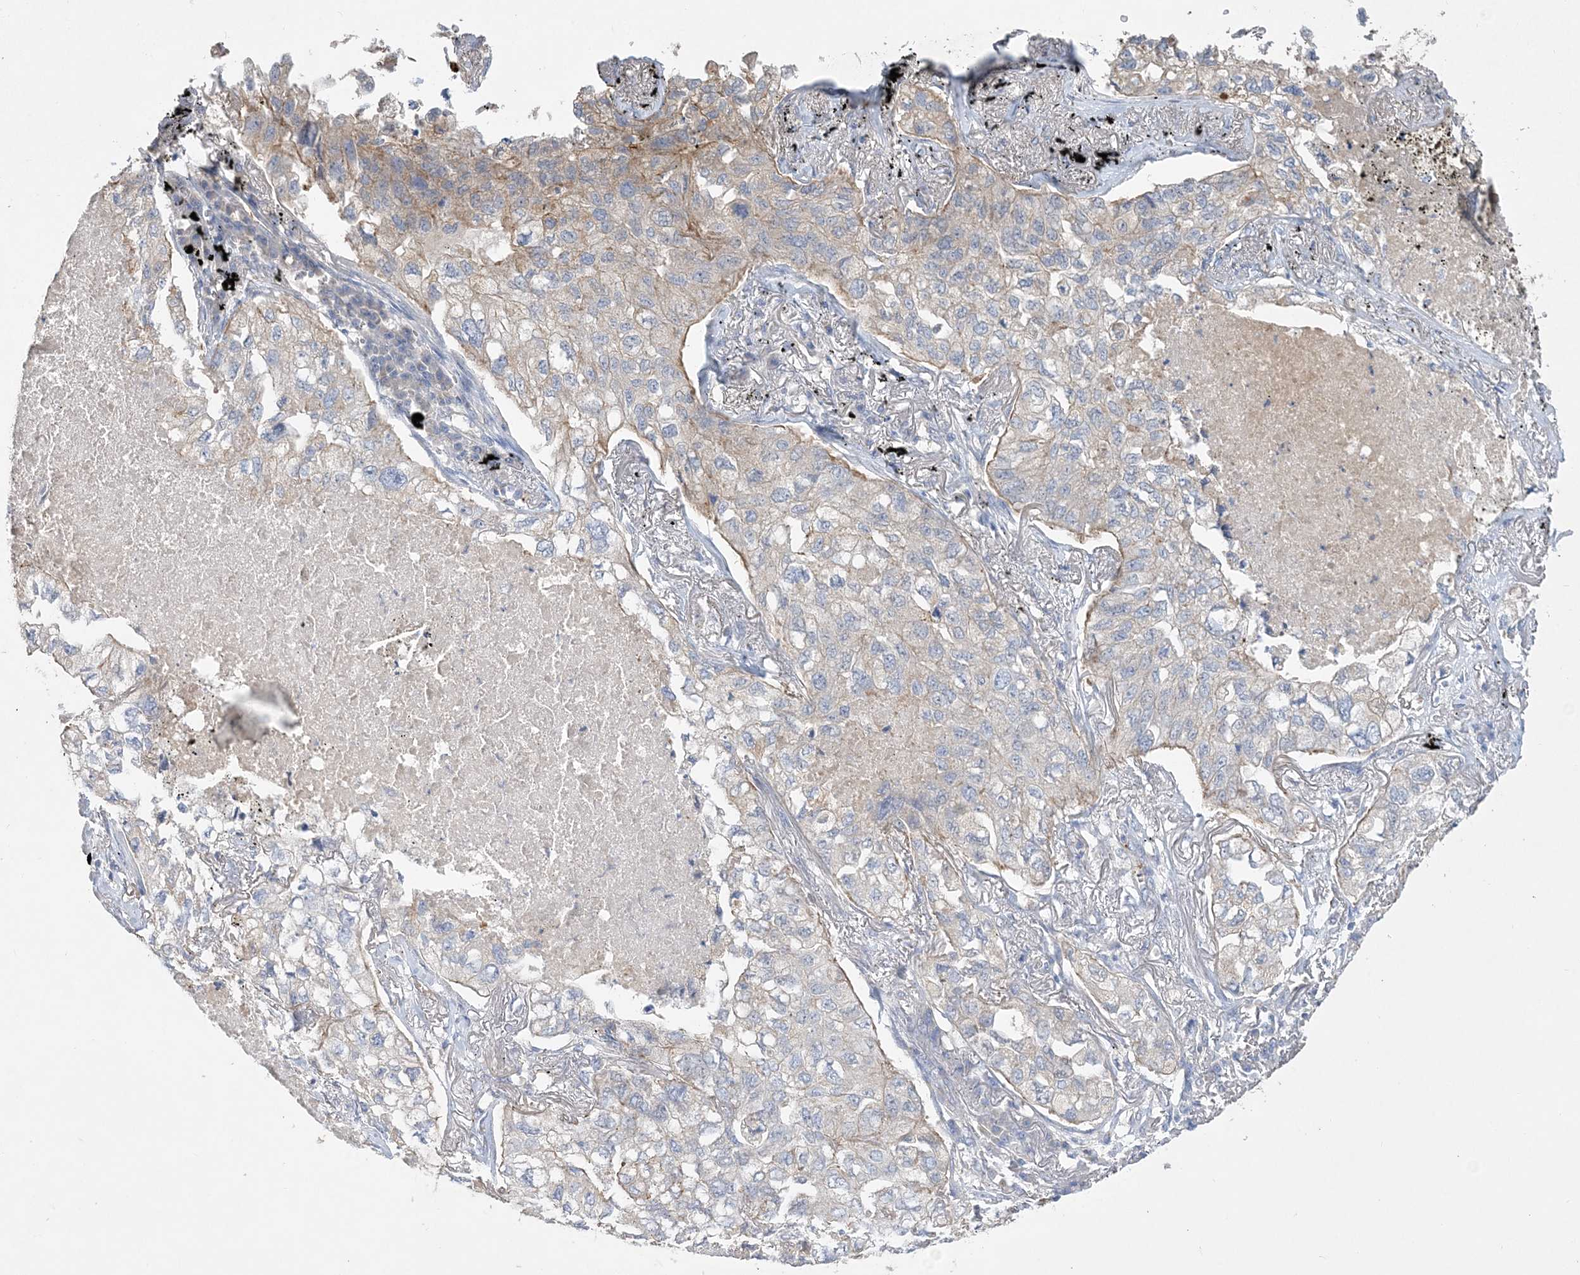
{"staining": {"intensity": "weak", "quantity": "<25%", "location": "cytoplasmic/membranous"}, "tissue": "lung cancer", "cell_type": "Tumor cells", "image_type": "cancer", "snomed": [{"axis": "morphology", "description": "Adenocarcinoma, NOS"}, {"axis": "topography", "description": "Lung"}], "caption": "Tumor cells show no significant staining in lung adenocarcinoma.", "gene": "ADCK2", "patient": {"sex": "male", "age": 65}}